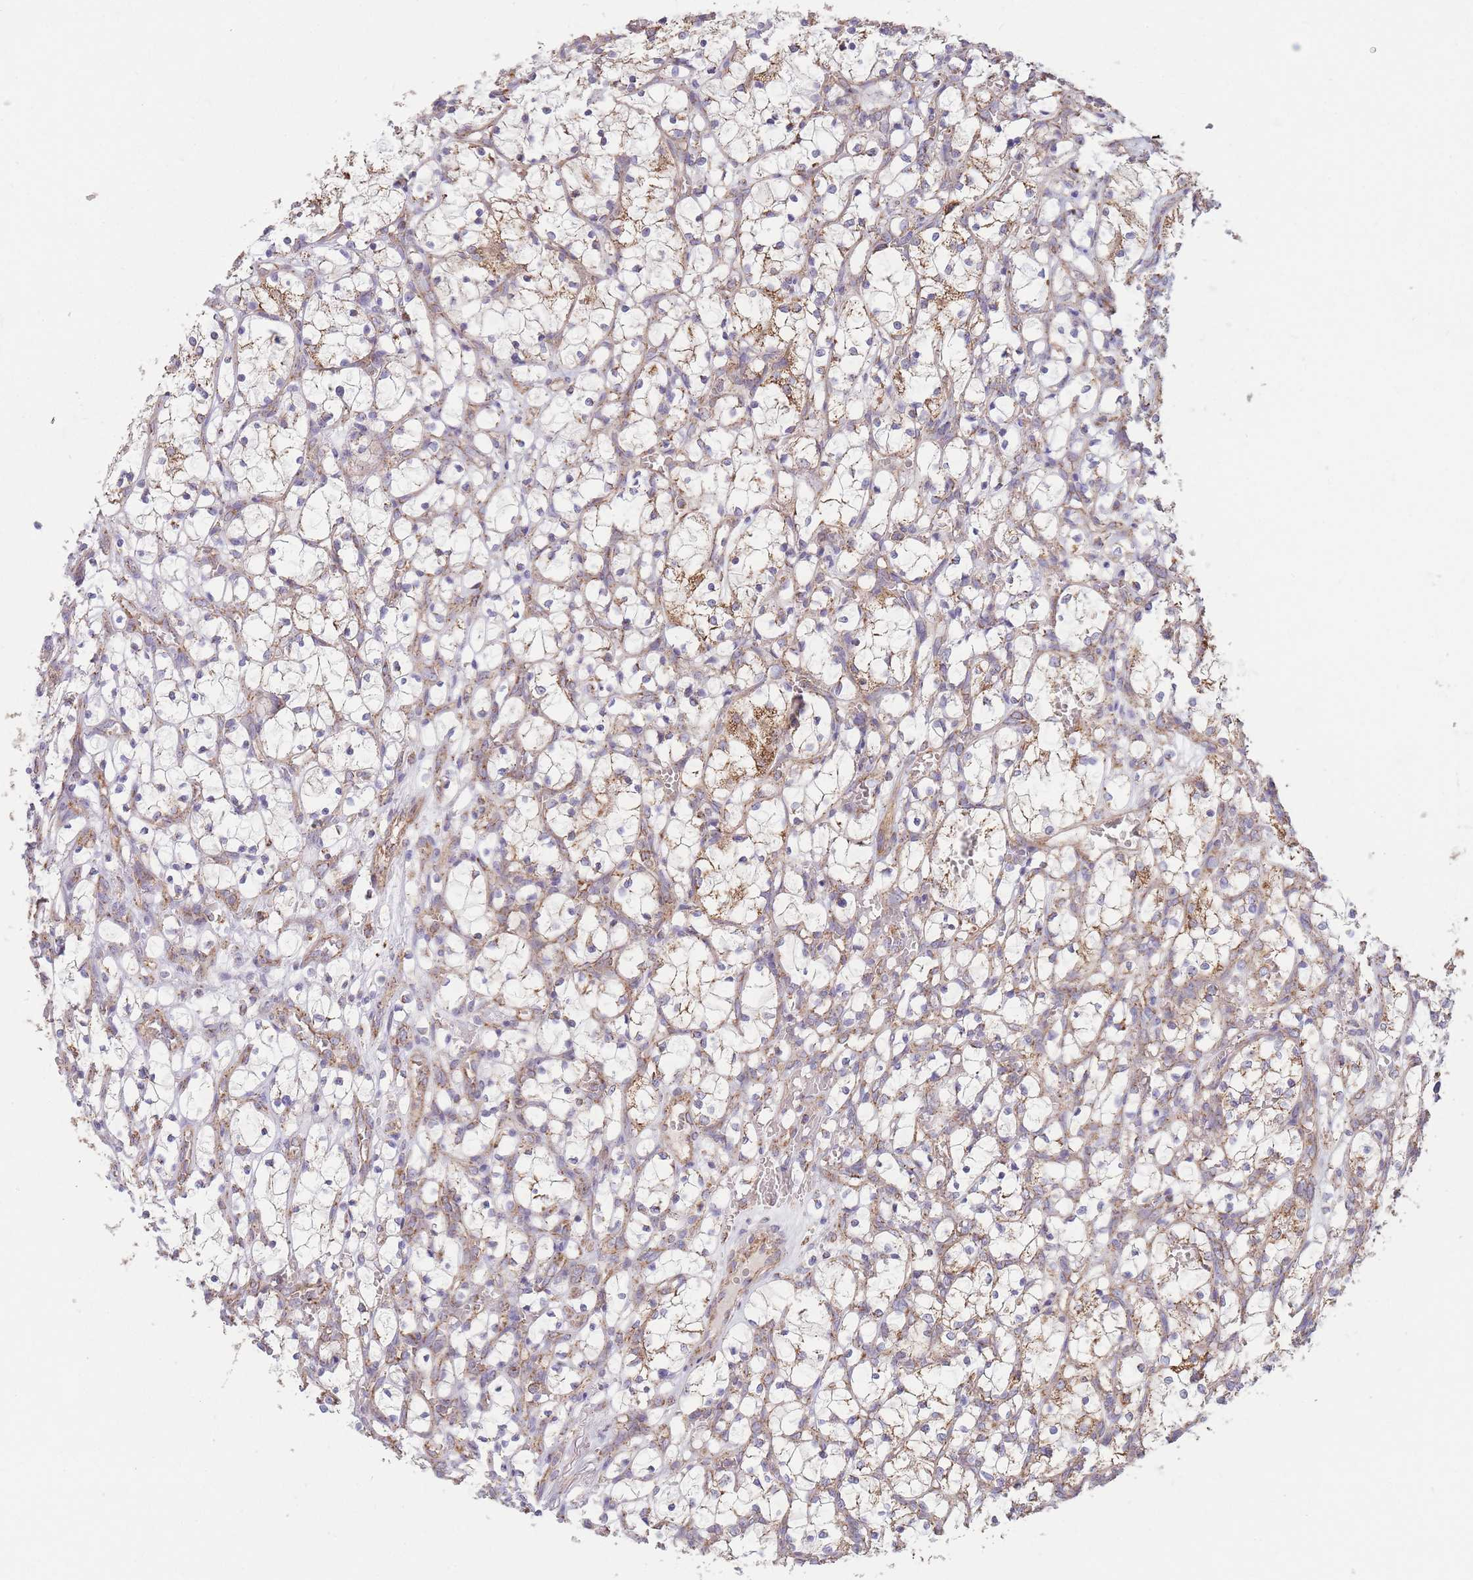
{"staining": {"intensity": "moderate", "quantity": "25%-75%", "location": "cytoplasmic/membranous"}, "tissue": "renal cancer", "cell_type": "Tumor cells", "image_type": "cancer", "snomed": [{"axis": "morphology", "description": "Adenocarcinoma, NOS"}, {"axis": "topography", "description": "Kidney"}], "caption": "Immunohistochemistry (IHC) micrograph of renal cancer stained for a protein (brown), which exhibits medium levels of moderate cytoplasmic/membranous positivity in about 25%-75% of tumor cells.", "gene": "KIF16B", "patient": {"sex": "female", "age": 69}}